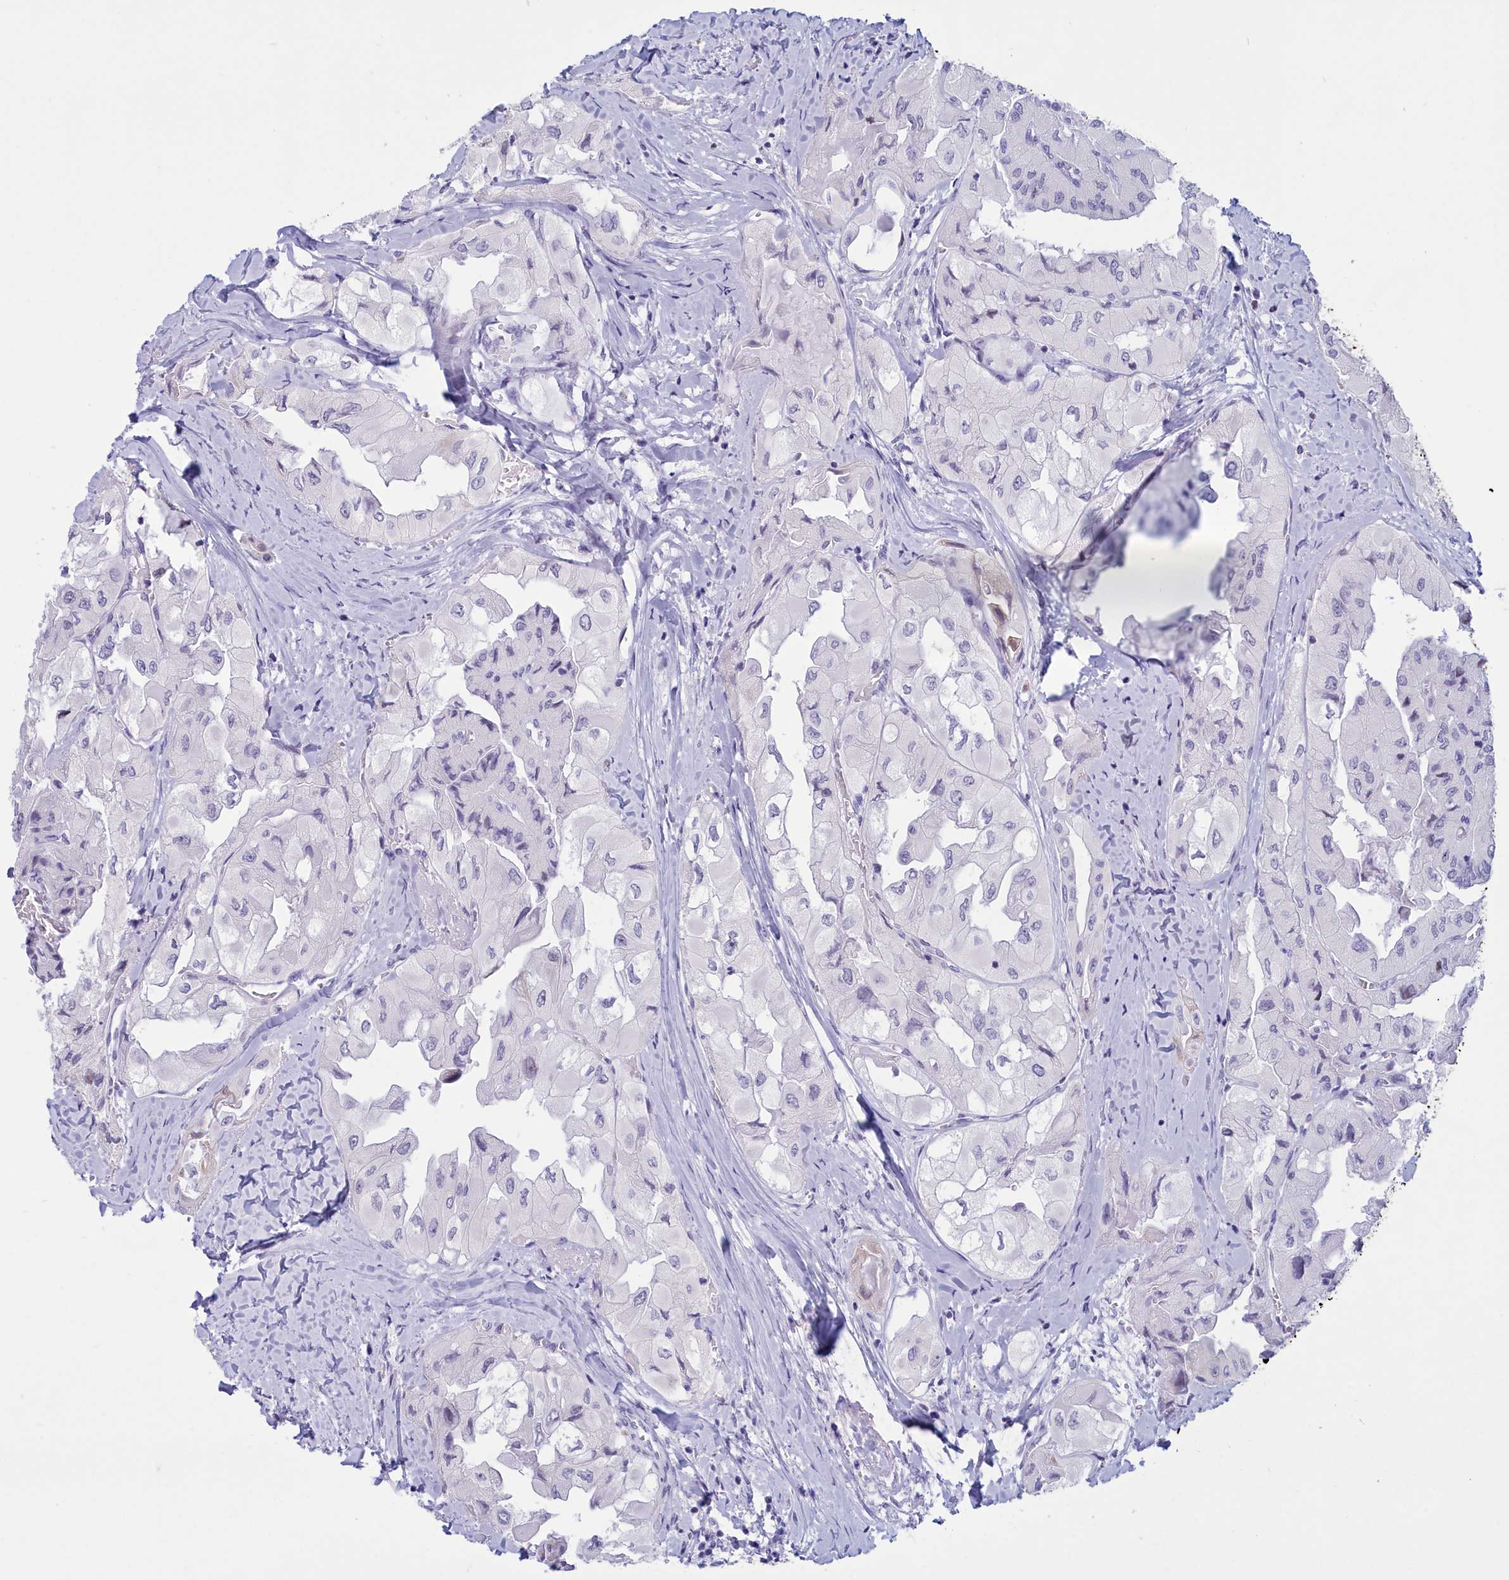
{"staining": {"intensity": "negative", "quantity": "none", "location": "none"}, "tissue": "thyroid cancer", "cell_type": "Tumor cells", "image_type": "cancer", "snomed": [{"axis": "morphology", "description": "Normal tissue, NOS"}, {"axis": "morphology", "description": "Papillary adenocarcinoma, NOS"}, {"axis": "topography", "description": "Thyroid gland"}], "caption": "An immunohistochemistry histopathology image of thyroid cancer (papillary adenocarcinoma) is shown. There is no staining in tumor cells of thyroid cancer (papillary adenocarcinoma).", "gene": "SNX20", "patient": {"sex": "female", "age": 59}}